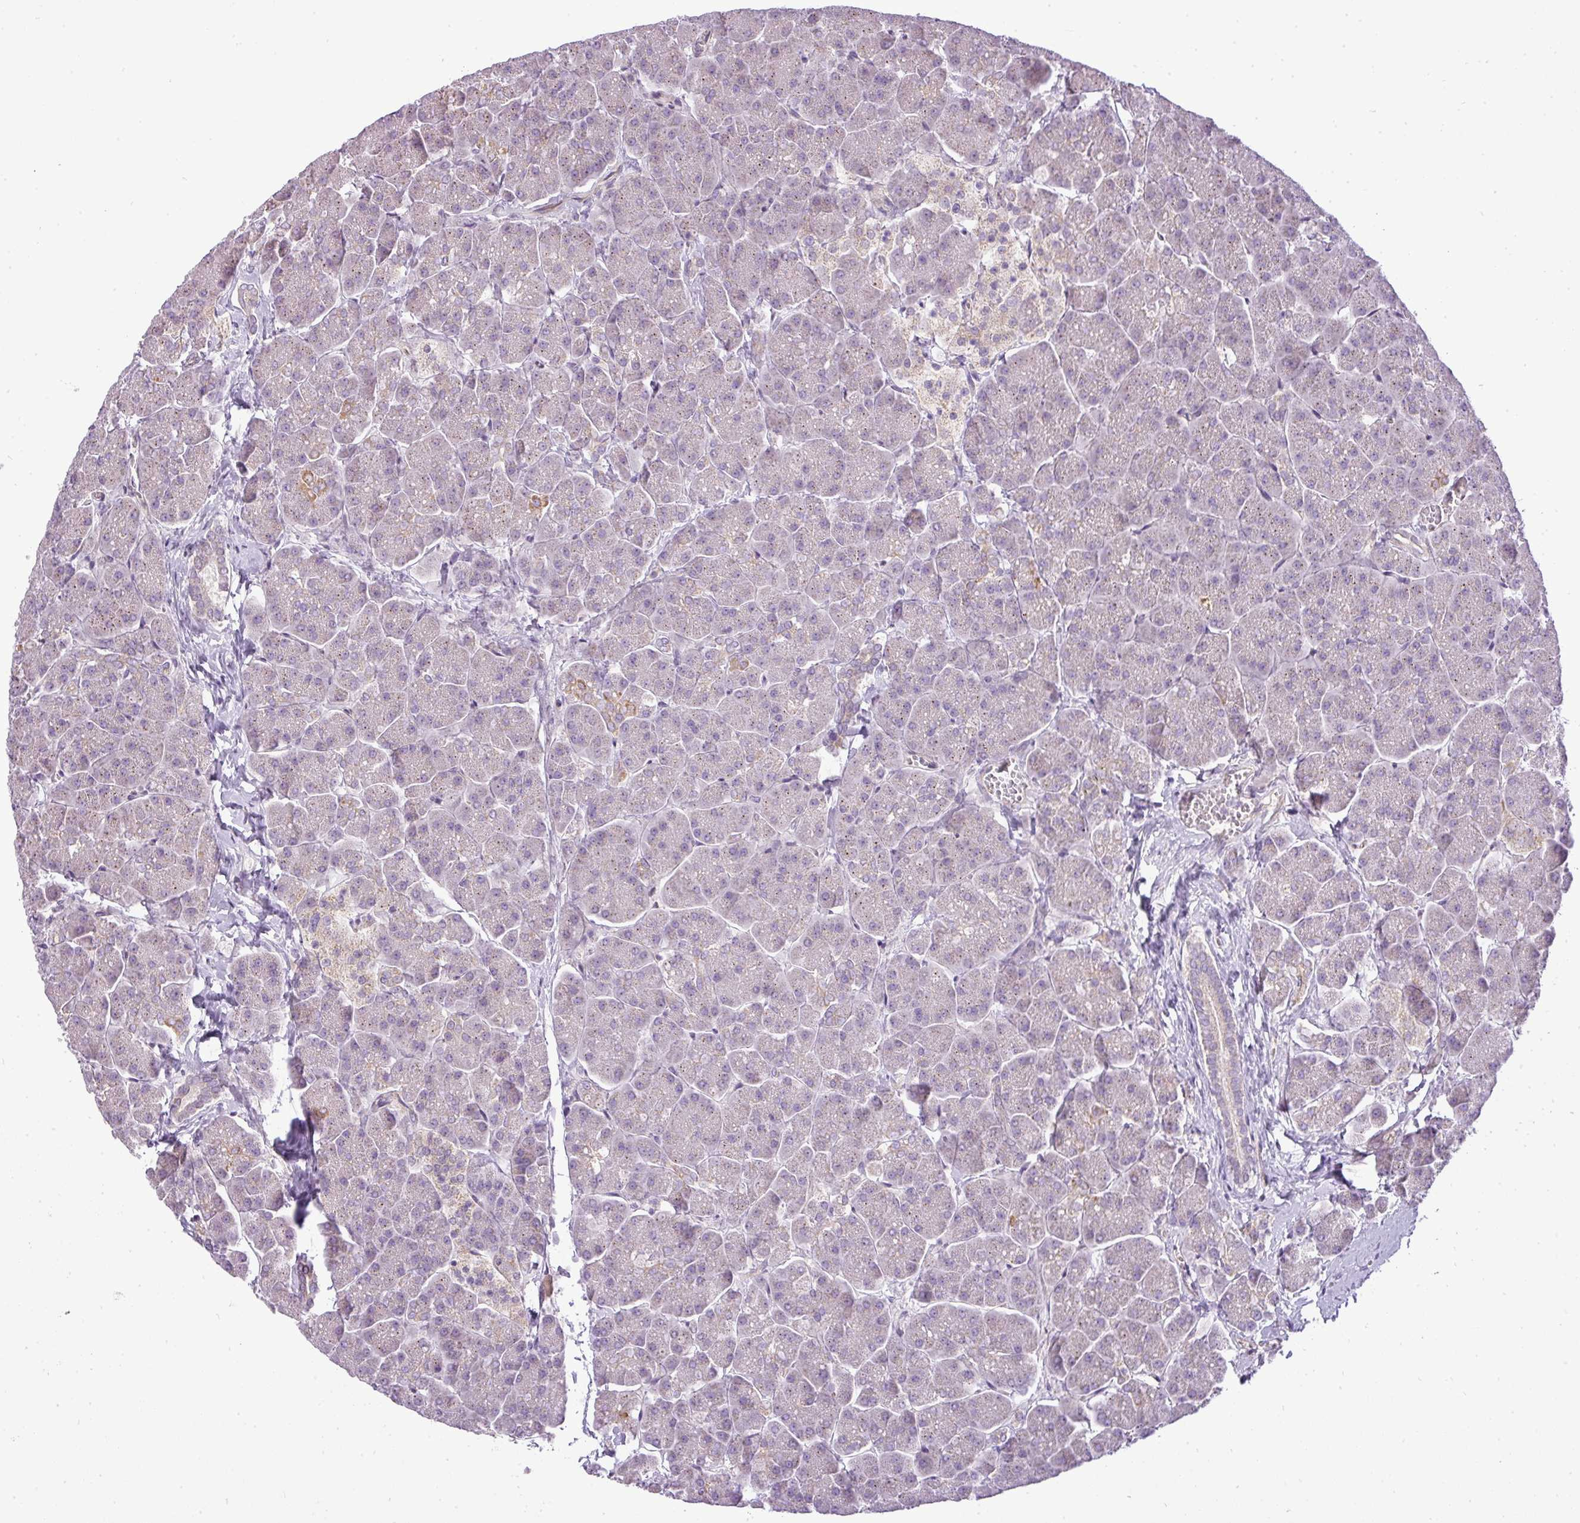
{"staining": {"intensity": "negative", "quantity": "none", "location": "none"}, "tissue": "pancreas", "cell_type": "Exocrine glandular cells", "image_type": "normal", "snomed": [{"axis": "morphology", "description": "Normal tissue, NOS"}, {"axis": "topography", "description": "Pancreas"}, {"axis": "topography", "description": "Peripheral nerve tissue"}], "caption": "IHC of normal pancreas exhibits no expression in exocrine glandular cells. (Stains: DAB IHC with hematoxylin counter stain, Microscopy: brightfield microscopy at high magnification).", "gene": "ZDHHC1", "patient": {"sex": "male", "age": 54}}